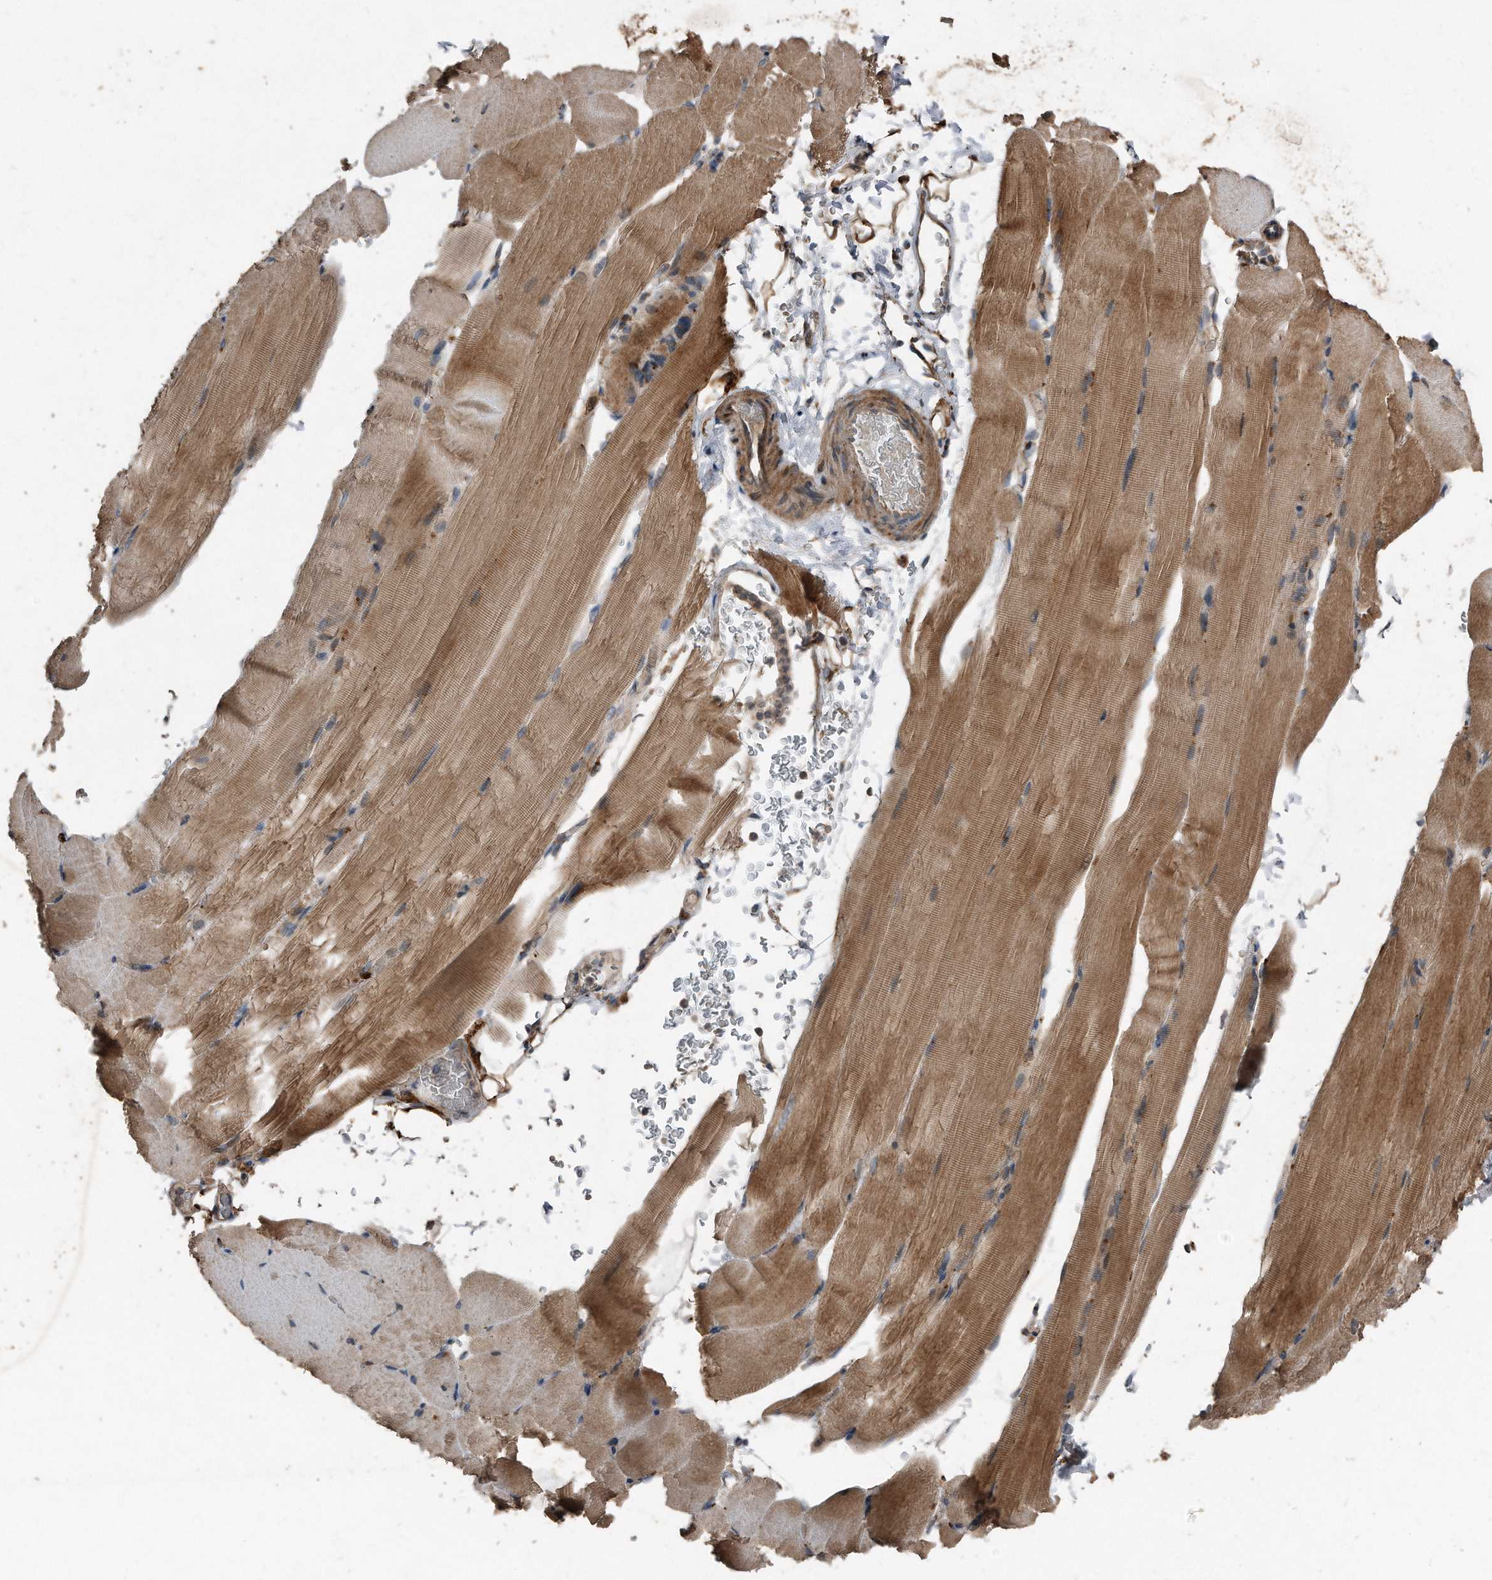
{"staining": {"intensity": "moderate", "quantity": ">75%", "location": "cytoplasmic/membranous"}, "tissue": "skeletal muscle", "cell_type": "Myocytes", "image_type": "normal", "snomed": [{"axis": "morphology", "description": "Normal tissue, NOS"}, {"axis": "topography", "description": "Skeletal muscle"}, {"axis": "topography", "description": "Parathyroid gland"}], "caption": "Brown immunohistochemical staining in benign skeletal muscle demonstrates moderate cytoplasmic/membranous expression in approximately >75% of myocytes.", "gene": "ANKRD10", "patient": {"sex": "female", "age": 37}}